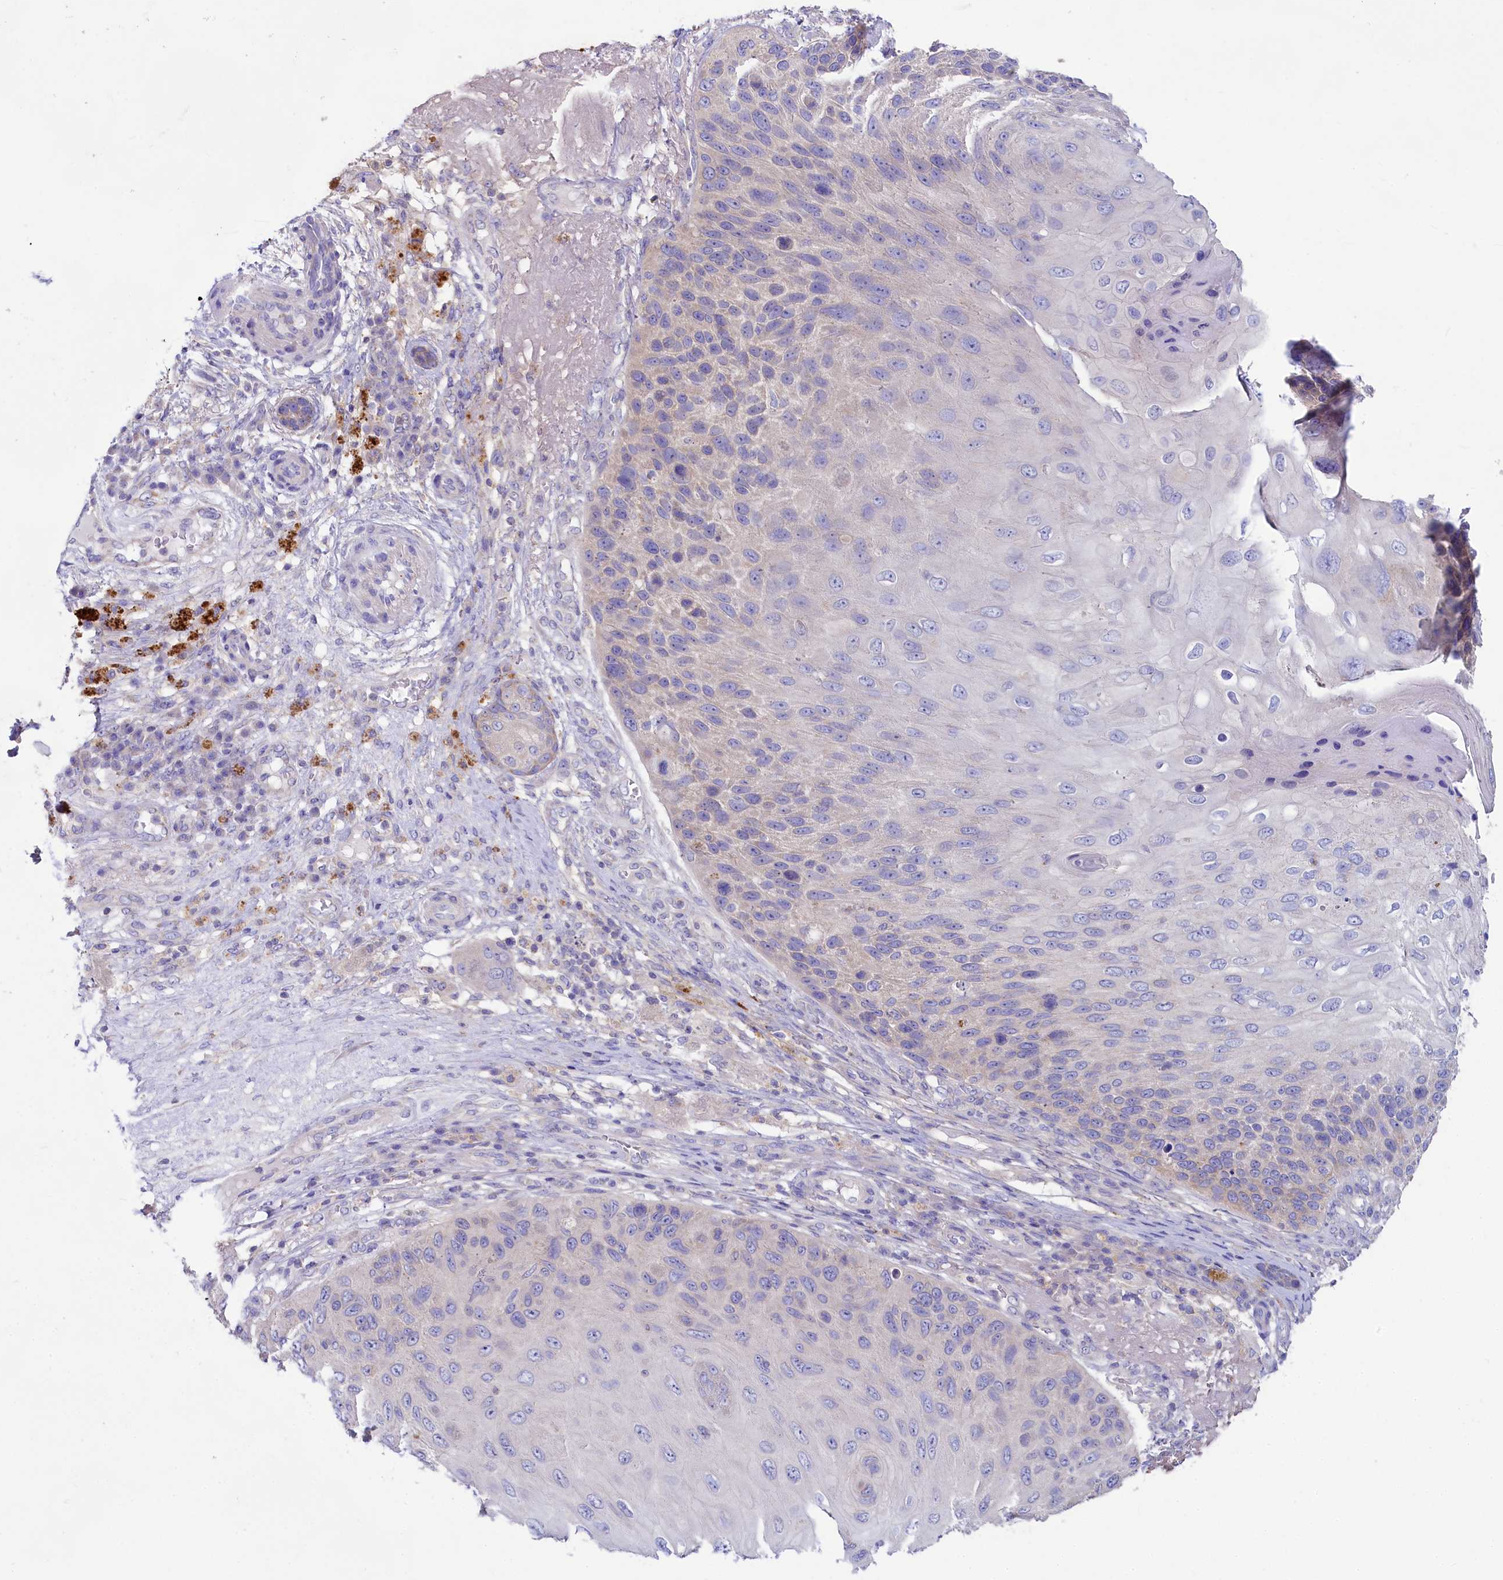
{"staining": {"intensity": "weak", "quantity": "<25%", "location": "cytoplasmic/membranous"}, "tissue": "skin cancer", "cell_type": "Tumor cells", "image_type": "cancer", "snomed": [{"axis": "morphology", "description": "Squamous cell carcinoma, NOS"}, {"axis": "topography", "description": "Skin"}], "caption": "Protein analysis of skin squamous cell carcinoma shows no significant expression in tumor cells.", "gene": "VPS26B", "patient": {"sex": "female", "age": 88}}